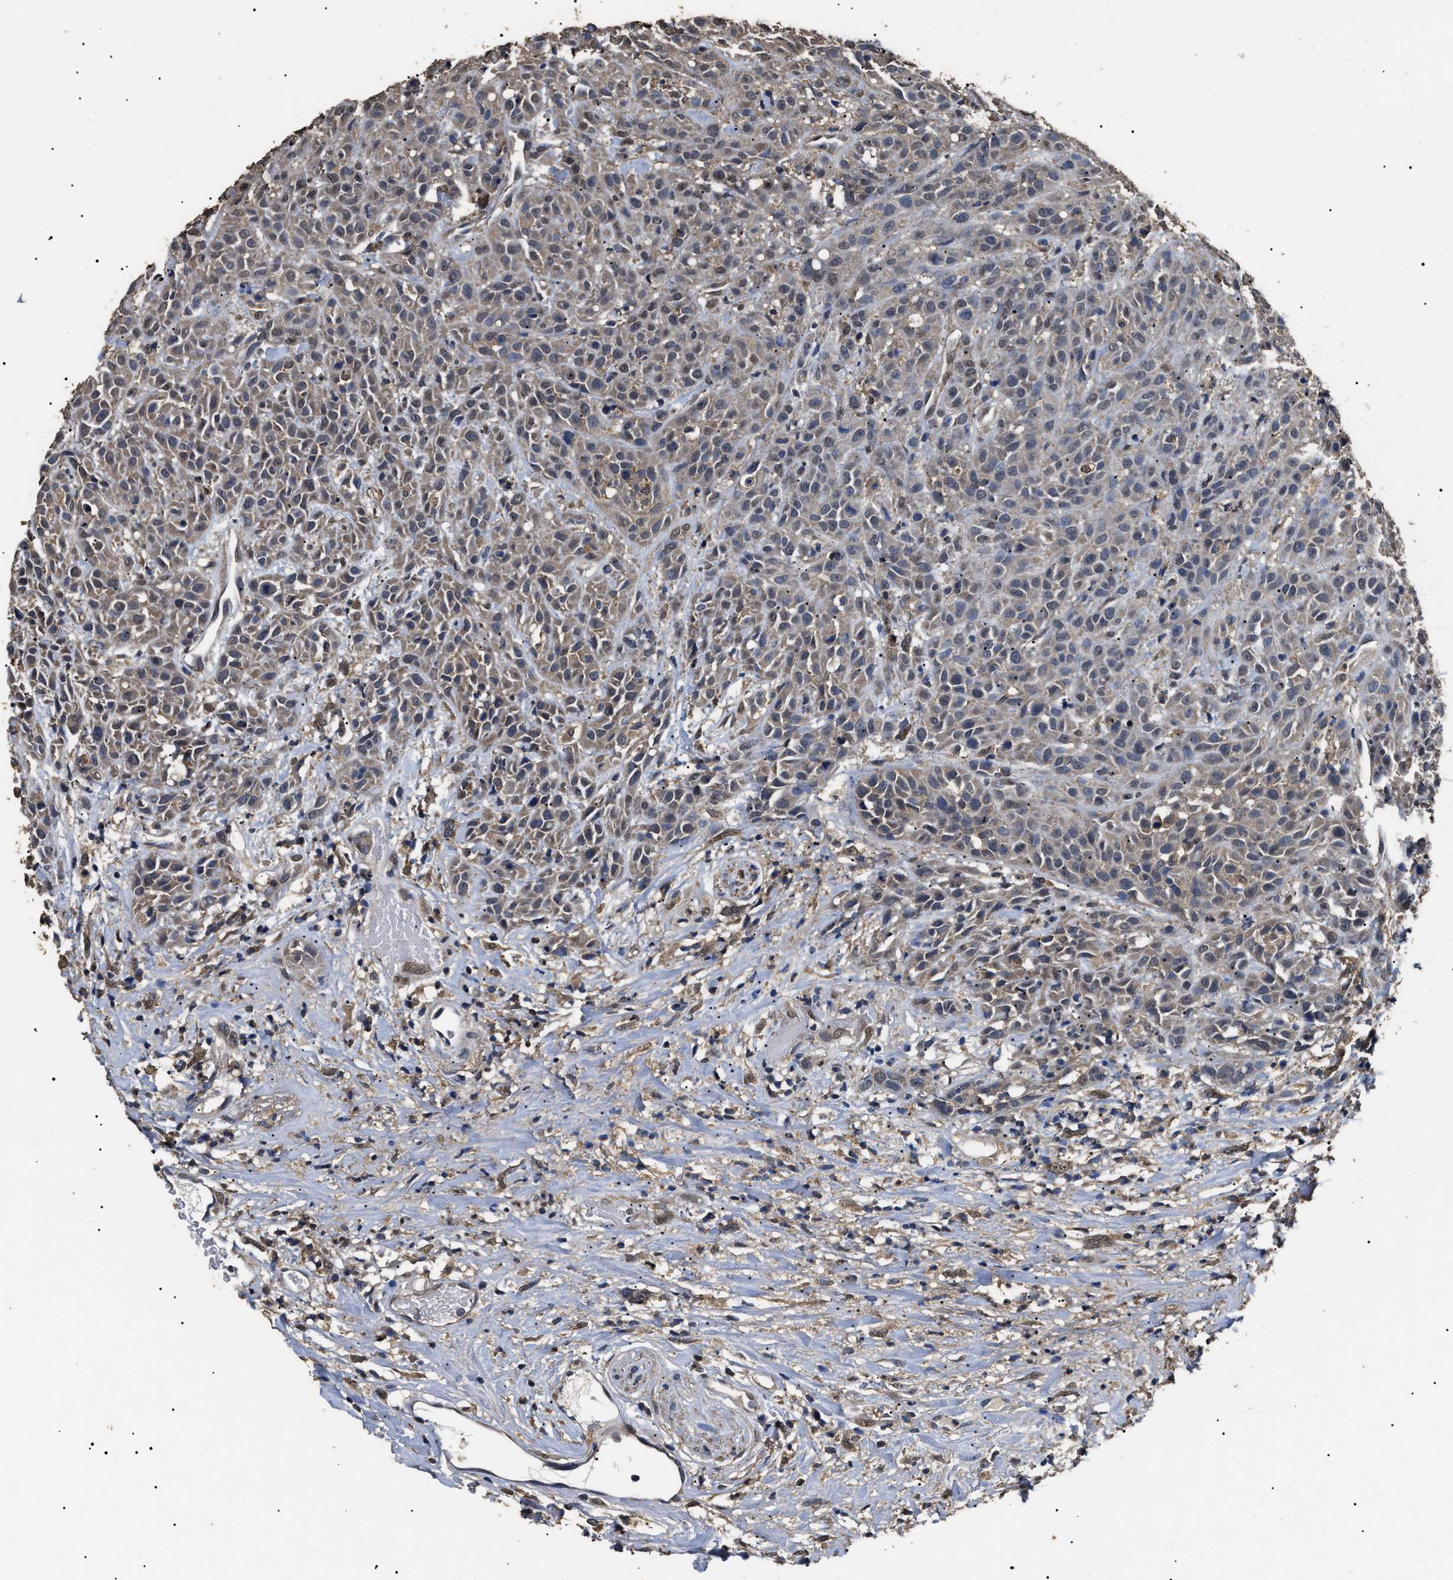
{"staining": {"intensity": "weak", "quantity": "<25%", "location": "cytoplasmic/membranous,nuclear"}, "tissue": "head and neck cancer", "cell_type": "Tumor cells", "image_type": "cancer", "snomed": [{"axis": "morphology", "description": "Normal tissue, NOS"}, {"axis": "morphology", "description": "Squamous cell carcinoma, NOS"}, {"axis": "topography", "description": "Cartilage tissue"}, {"axis": "topography", "description": "Head-Neck"}], "caption": "Immunohistochemistry (IHC) of head and neck squamous cell carcinoma shows no expression in tumor cells.", "gene": "PSMD8", "patient": {"sex": "male", "age": 62}}